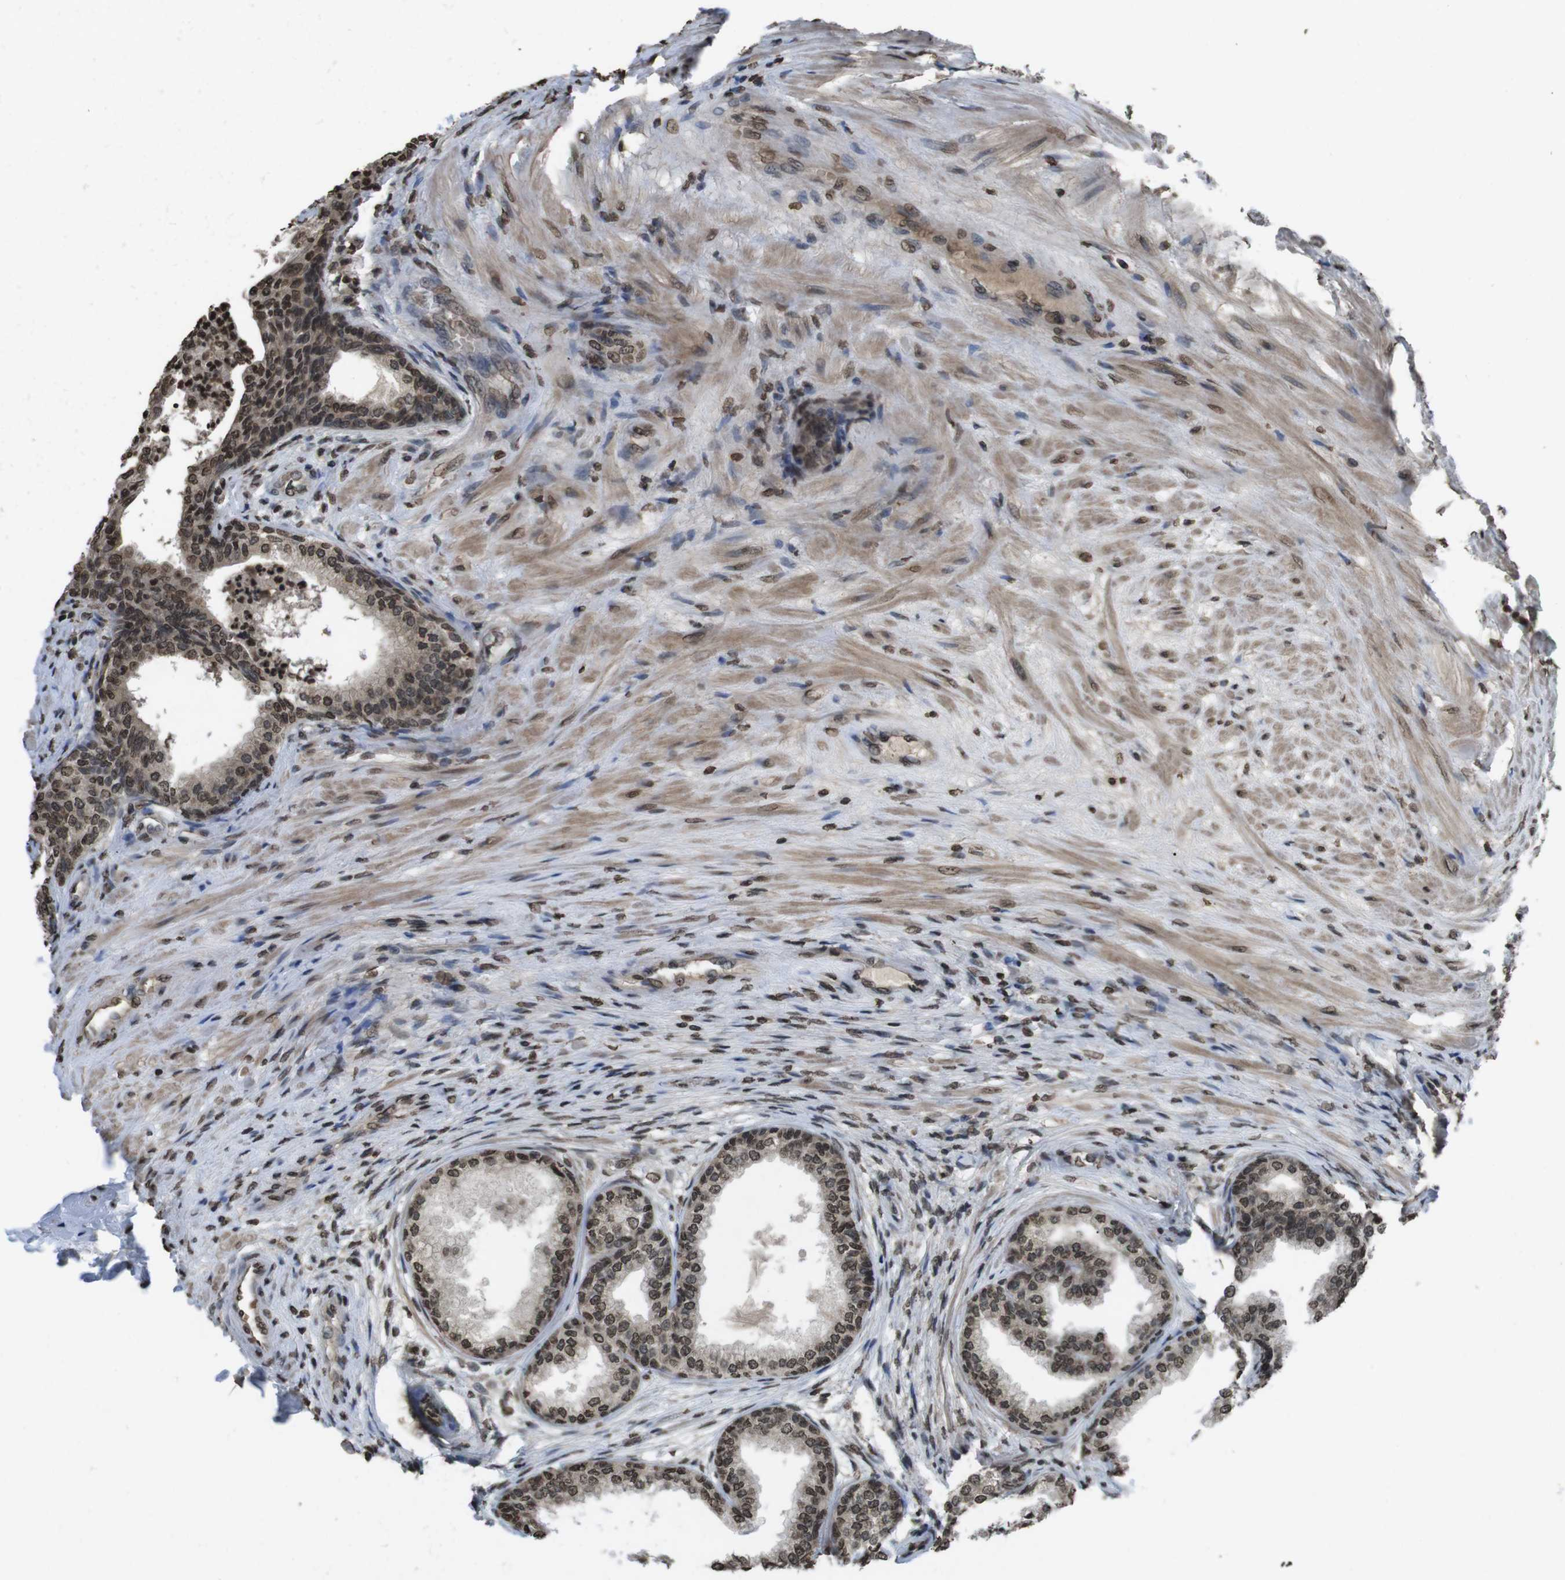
{"staining": {"intensity": "strong", "quantity": ">75%", "location": "nuclear"}, "tissue": "prostate", "cell_type": "Glandular cells", "image_type": "normal", "snomed": [{"axis": "morphology", "description": "Normal tissue, NOS"}, {"axis": "topography", "description": "Prostate"}], "caption": "DAB (3,3'-diaminobenzidine) immunohistochemical staining of normal human prostate shows strong nuclear protein expression in approximately >75% of glandular cells.", "gene": "MAF", "patient": {"sex": "male", "age": 76}}